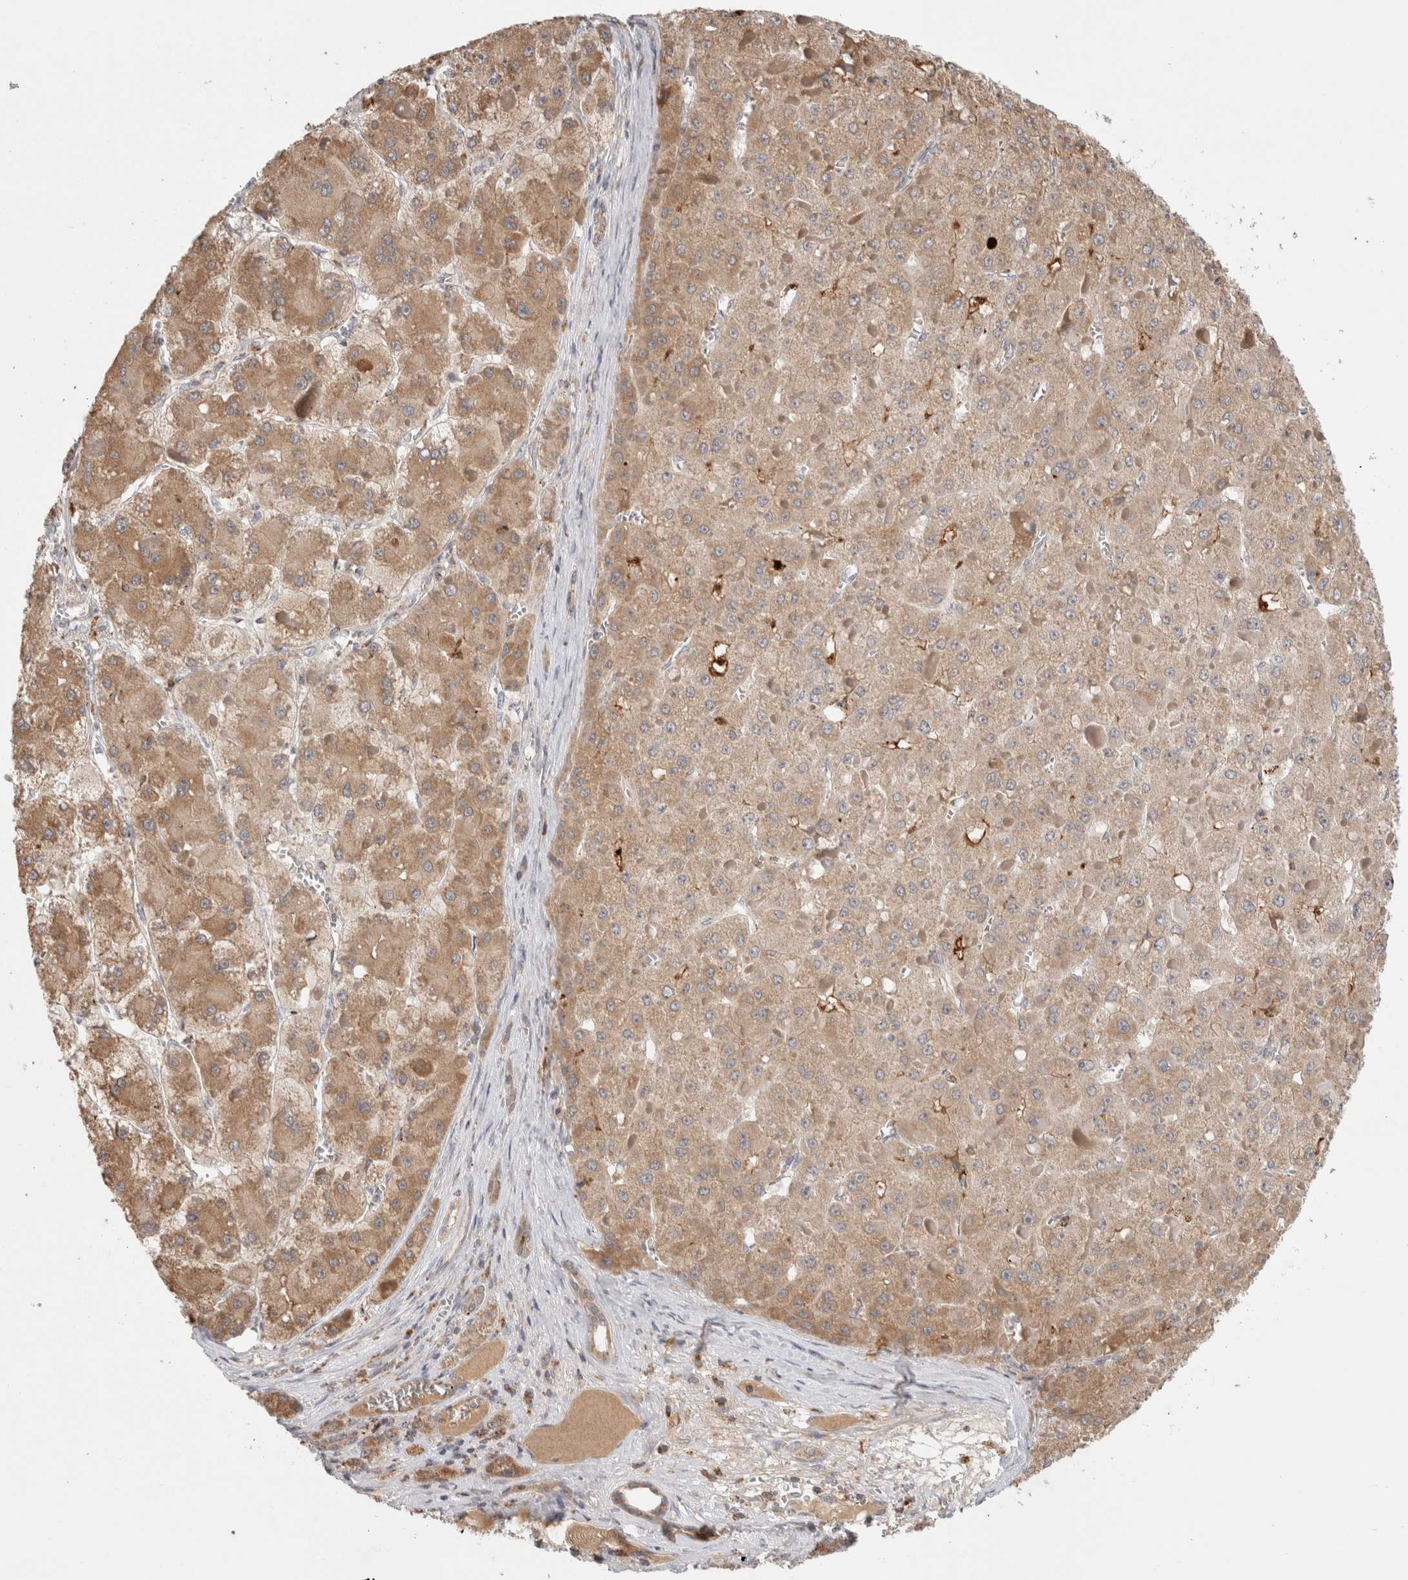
{"staining": {"intensity": "moderate", "quantity": ">75%", "location": "cytoplasmic/membranous"}, "tissue": "liver cancer", "cell_type": "Tumor cells", "image_type": "cancer", "snomed": [{"axis": "morphology", "description": "Carcinoma, Hepatocellular, NOS"}, {"axis": "topography", "description": "Liver"}], "caption": "Immunohistochemical staining of liver cancer (hepatocellular carcinoma) shows medium levels of moderate cytoplasmic/membranous expression in about >75% of tumor cells.", "gene": "HROB", "patient": {"sex": "female", "age": 73}}